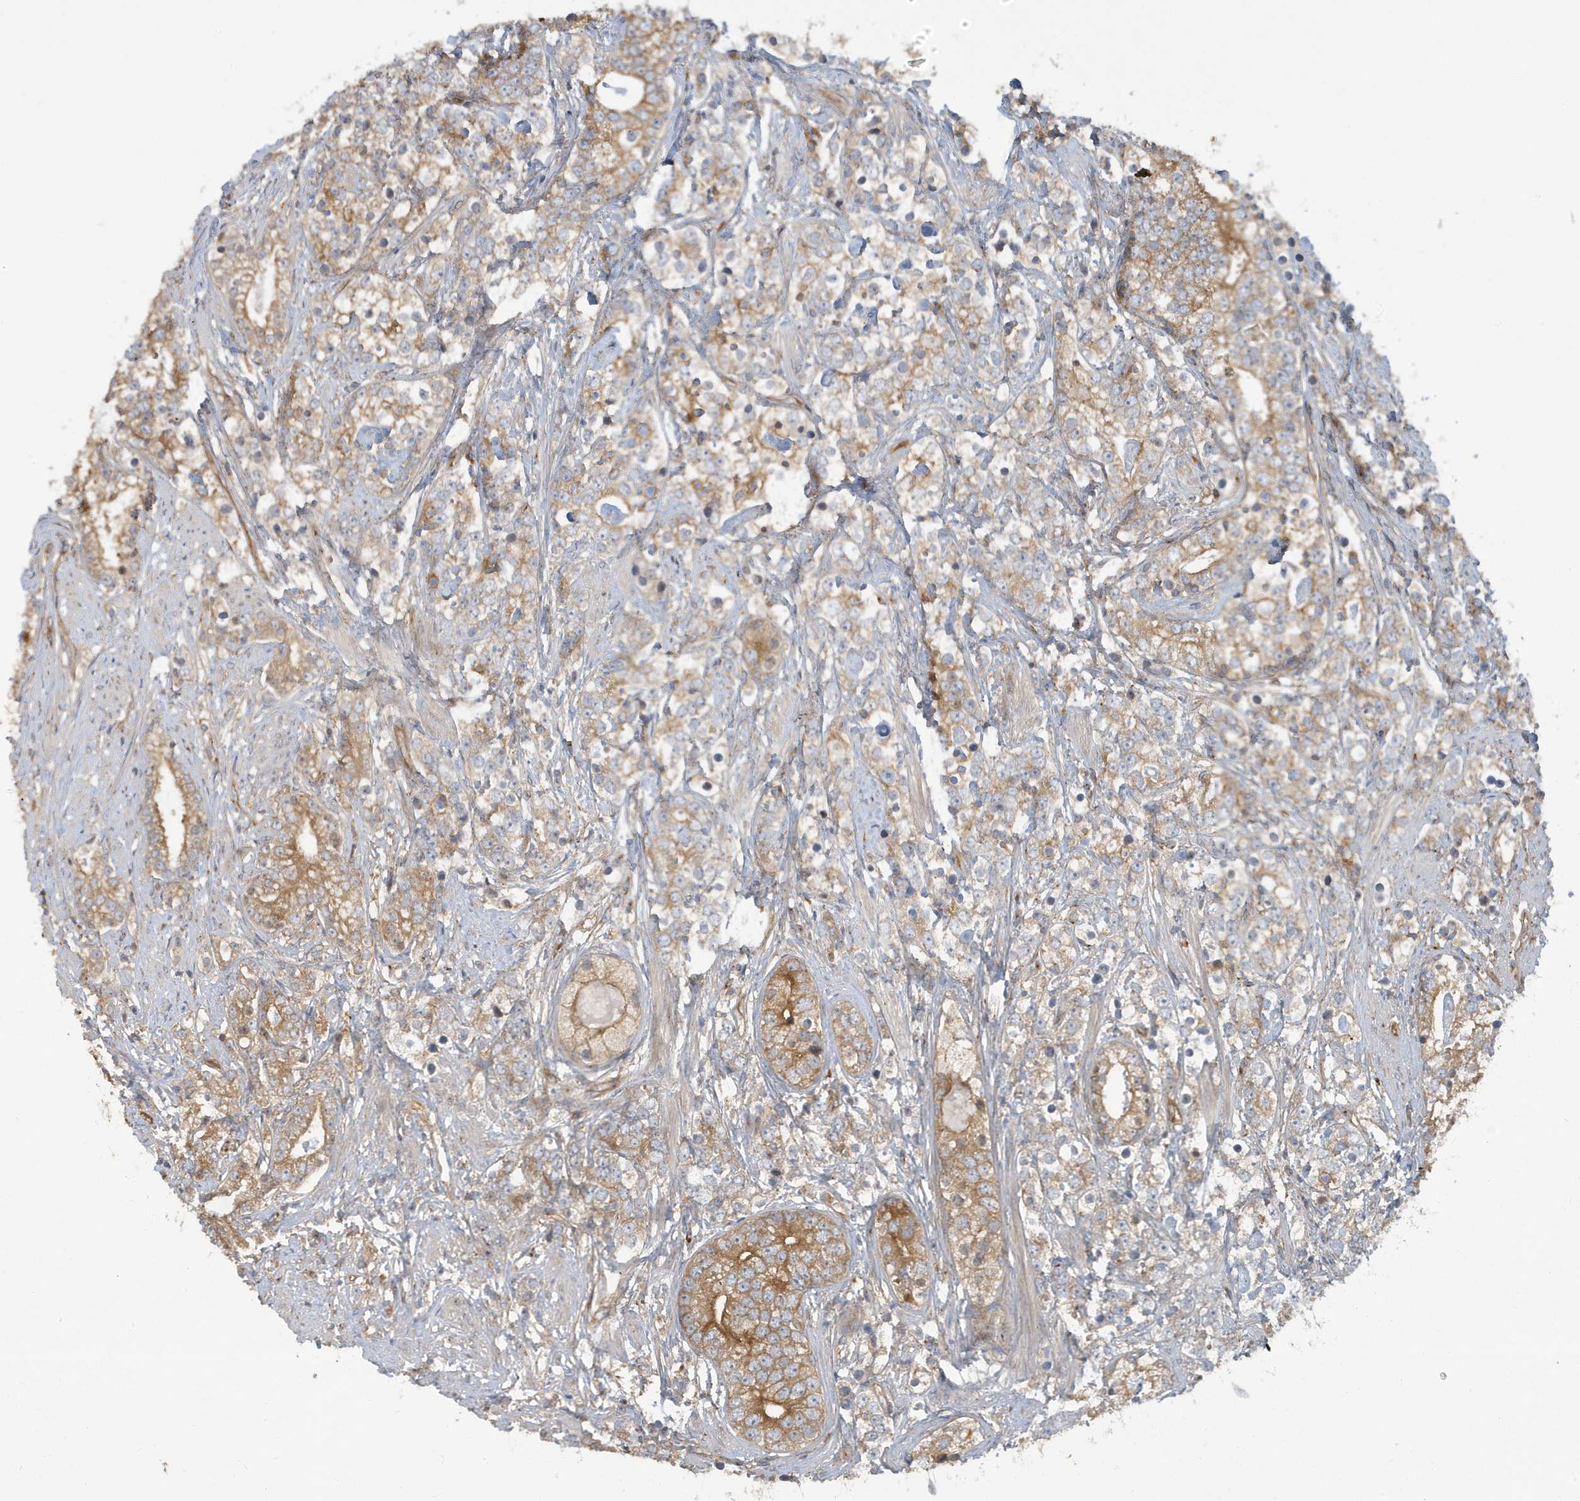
{"staining": {"intensity": "moderate", "quantity": ">75%", "location": "cytoplasmic/membranous"}, "tissue": "prostate cancer", "cell_type": "Tumor cells", "image_type": "cancer", "snomed": [{"axis": "morphology", "description": "Adenocarcinoma, High grade"}, {"axis": "topography", "description": "Prostate"}], "caption": "There is medium levels of moderate cytoplasmic/membranous staining in tumor cells of prostate cancer (high-grade adenocarcinoma), as demonstrated by immunohistochemical staining (brown color).", "gene": "ATP23", "patient": {"sex": "male", "age": 69}}